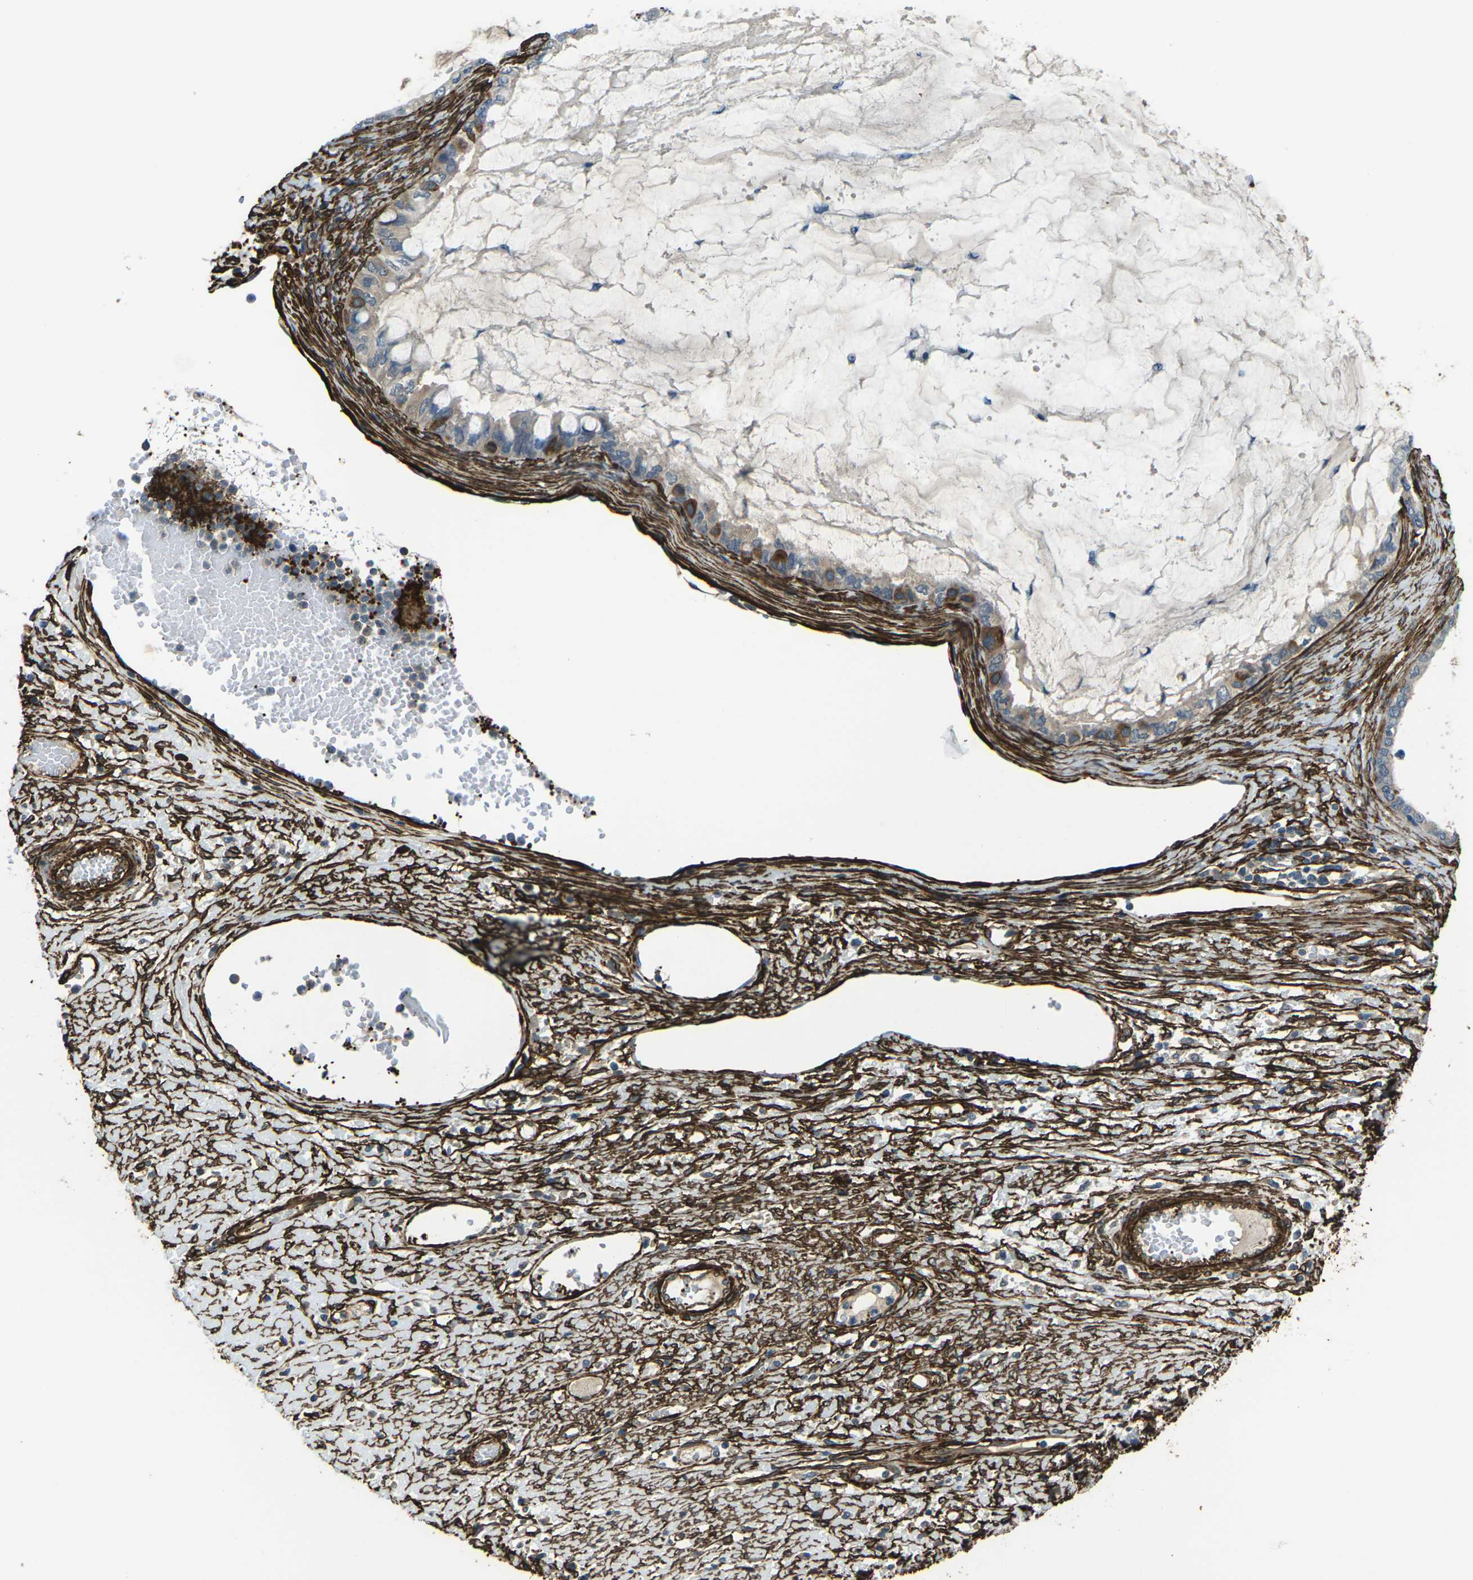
{"staining": {"intensity": "strong", "quantity": "<25%", "location": "cytoplasmic/membranous"}, "tissue": "ovarian cancer", "cell_type": "Tumor cells", "image_type": "cancer", "snomed": [{"axis": "morphology", "description": "Cystadenocarcinoma, mucinous, NOS"}, {"axis": "topography", "description": "Ovary"}], "caption": "Immunohistochemistry of ovarian cancer (mucinous cystadenocarcinoma) demonstrates medium levels of strong cytoplasmic/membranous staining in approximately <25% of tumor cells.", "gene": "GRAMD1C", "patient": {"sex": "female", "age": 80}}